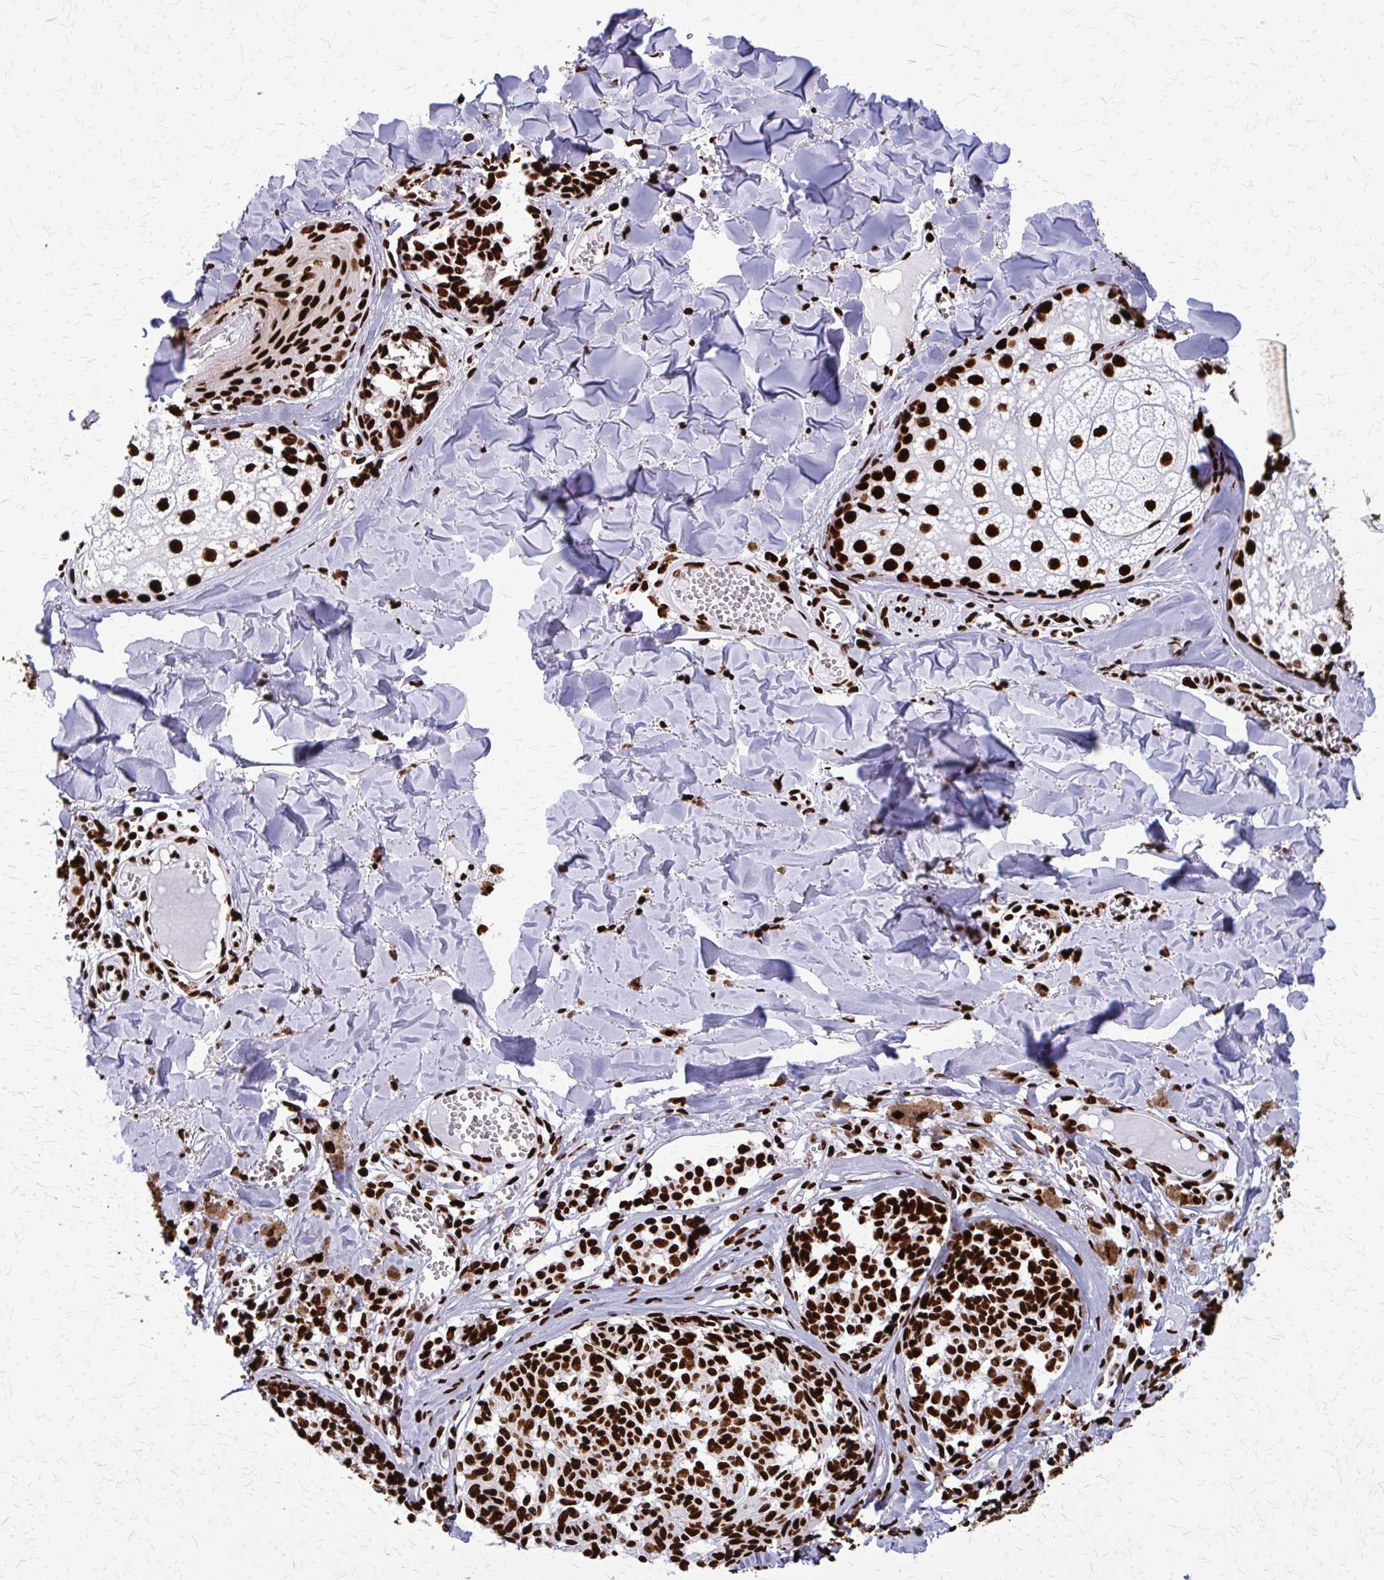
{"staining": {"intensity": "strong", "quantity": ">75%", "location": "nuclear"}, "tissue": "melanoma", "cell_type": "Tumor cells", "image_type": "cancer", "snomed": [{"axis": "morphology", "description": "Malignant melanoma, NOS"}, {"axis": "topography", "description": "Skin"}], "caption": "This is an image of immunohistochemistry (IHC) staining of melanoma, which shows strong staining in the nuclear of tumor cells.", "gene": "SFPQ", "patient": {"sex": "female", "age": 43}}